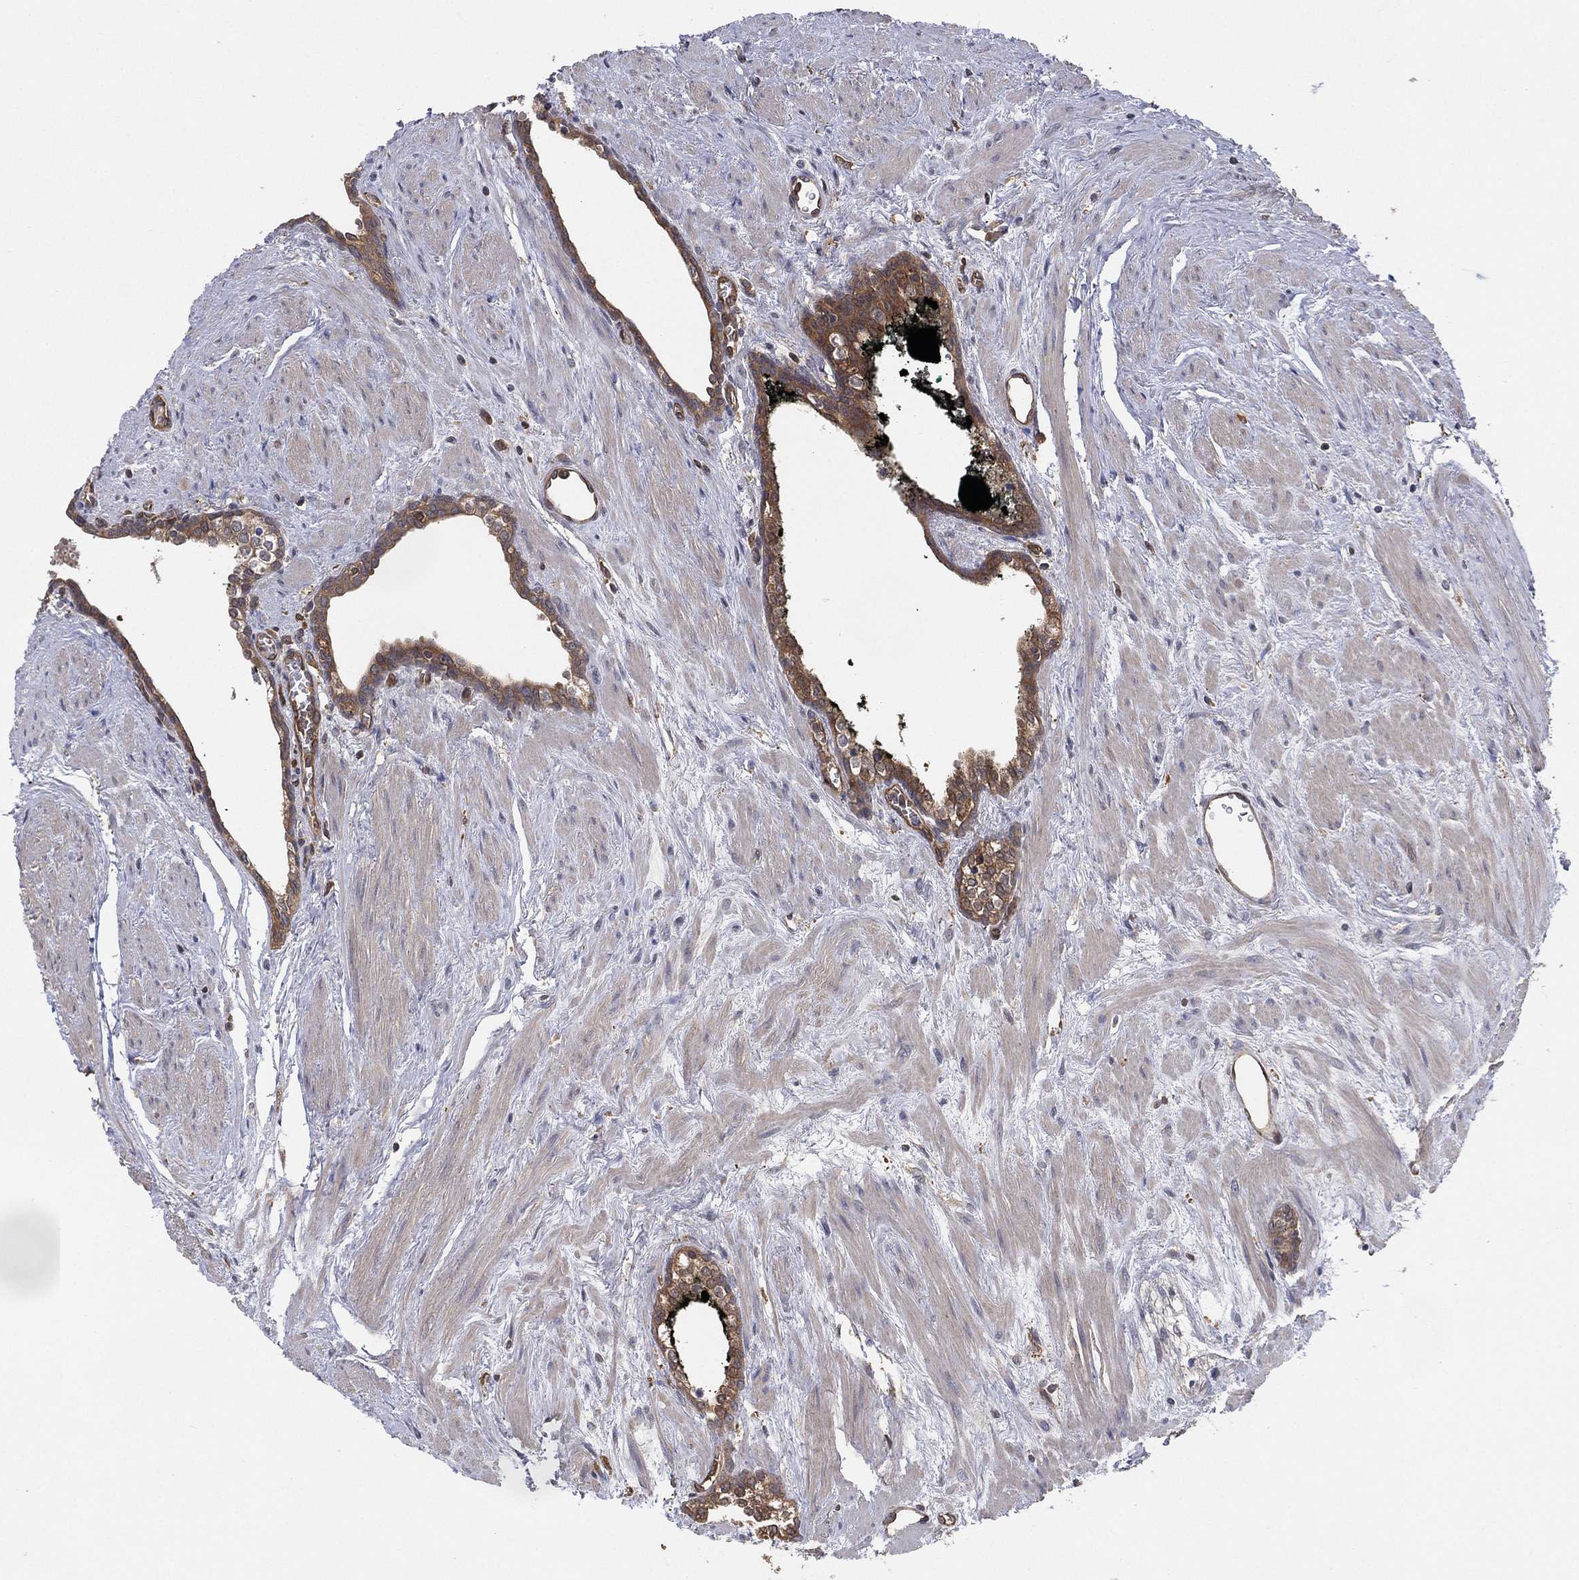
{"staining": {"intensity": "moderate", "quantity": ">75%", "location": "cytoplasmic/membranous"}, "tissue": "prostate cancer", "cell_type": "Tumor cells", "image_type": "cancer", "snomed": [{"axis": "morphology", "description": "Adenocarcinoma, NOS"}, {"axis": "morphology", "description": "Adenocarcinoma, High grade"}, {"axis": "topography", "description": "Prostate"}], "caption": "Immunohistochemical staining of prostate cancer (adenocarcinoma) displays medium levels of moderate cytoplasmic/membranous protein expression in about >75% of tumor cells.", "gene": "PSMG4", "patient": {"sex": "male", "age": 61}}